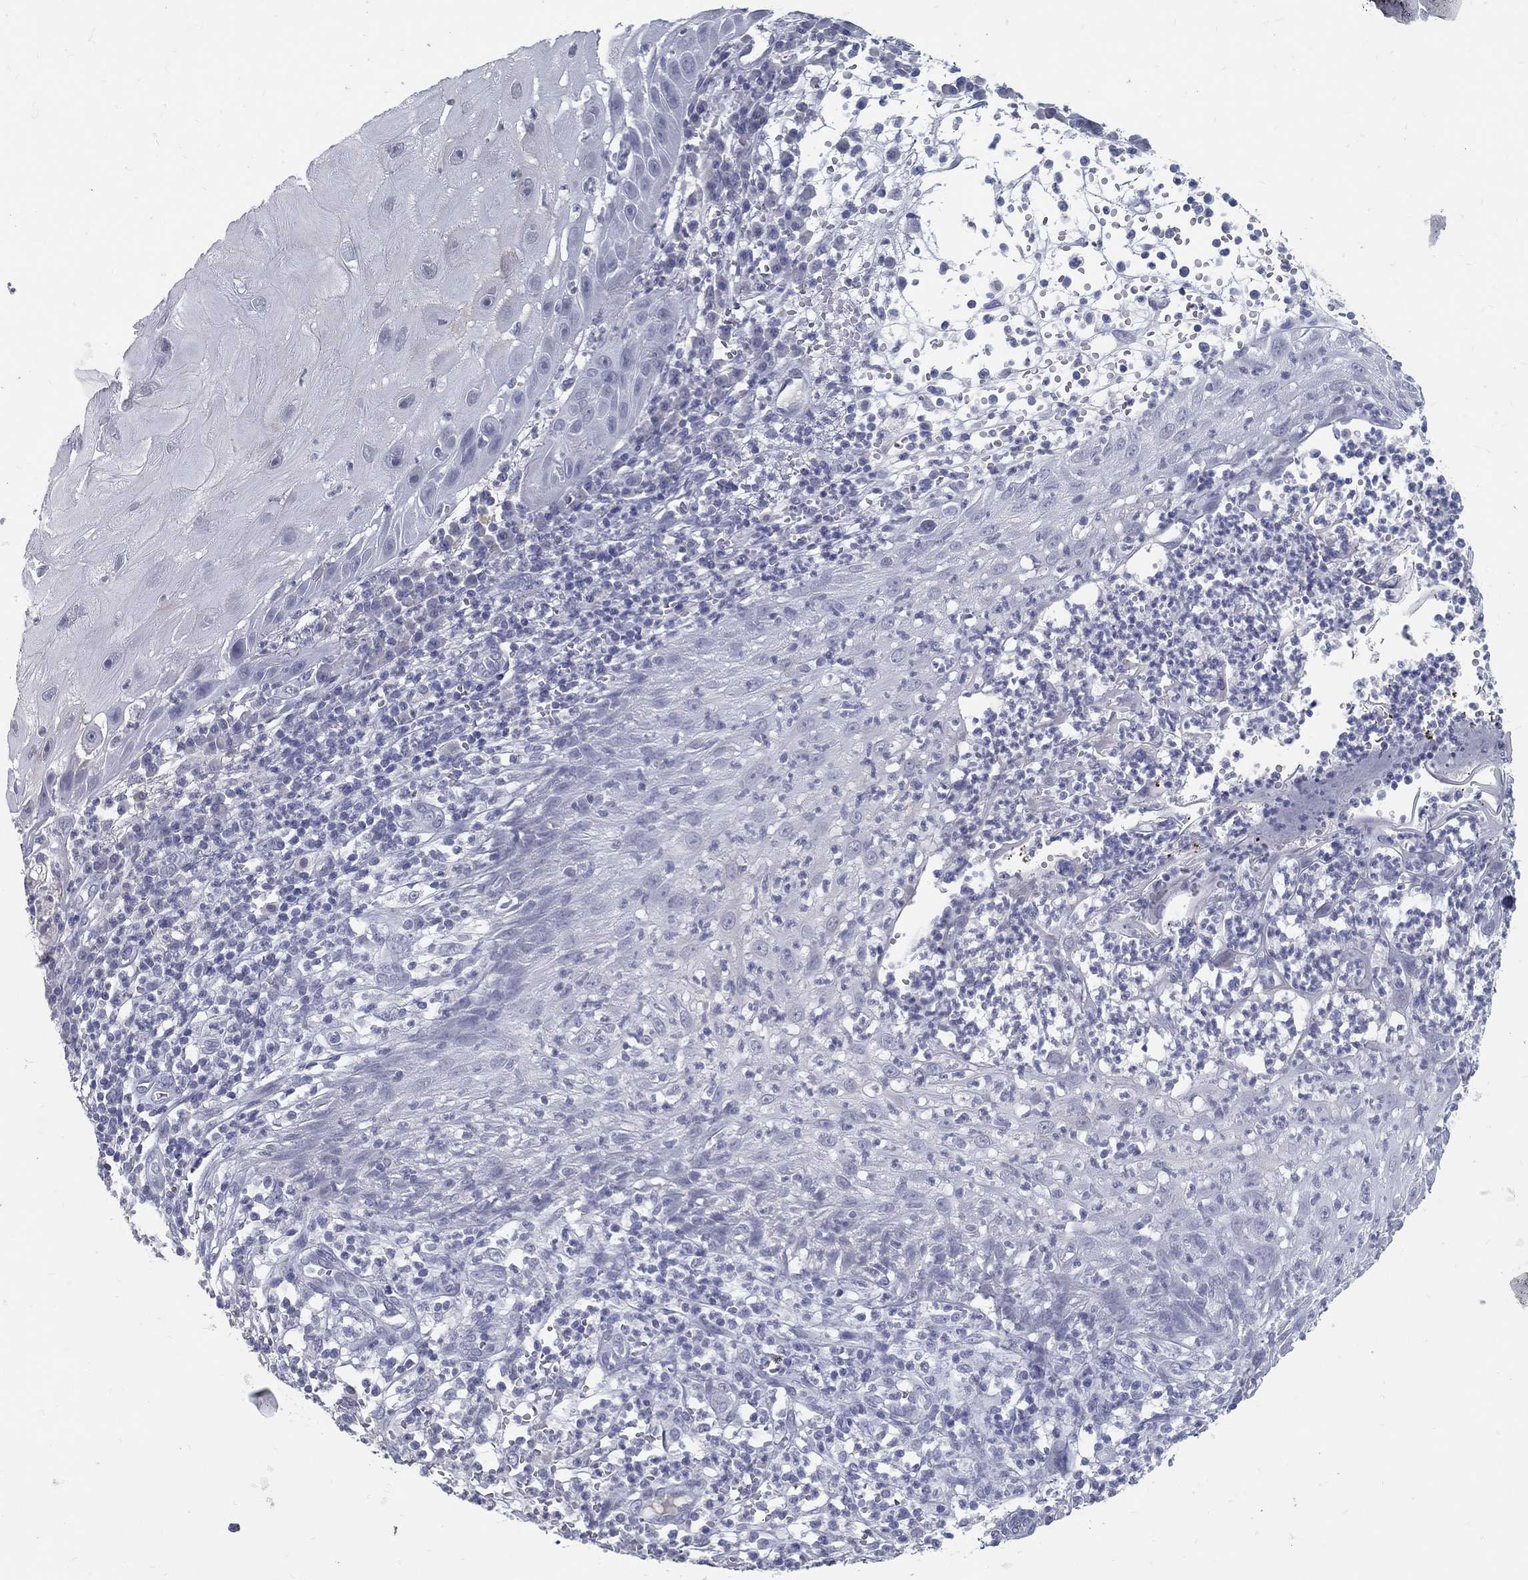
{"staining": {"intensity": "negative", "quantity": "none", "location": "none"}, "tissue": "skin cancer", "cell_type": "Tumor cells", "image_type": "cancer", "snomed": [{"axis": "morphology", "description": "Normal tissue, NOS"}, {"axis": "morphology", "description": "Squamous cell carcinoma, NOS"}, {"axis": "topography", "description": "Skin"}], "caption": "The image displays no staining of tumor cells in skin cancer (squamous cell carcinoma).", "gene": "ACE2", "patient": {"sex": "male", "age": 79}}